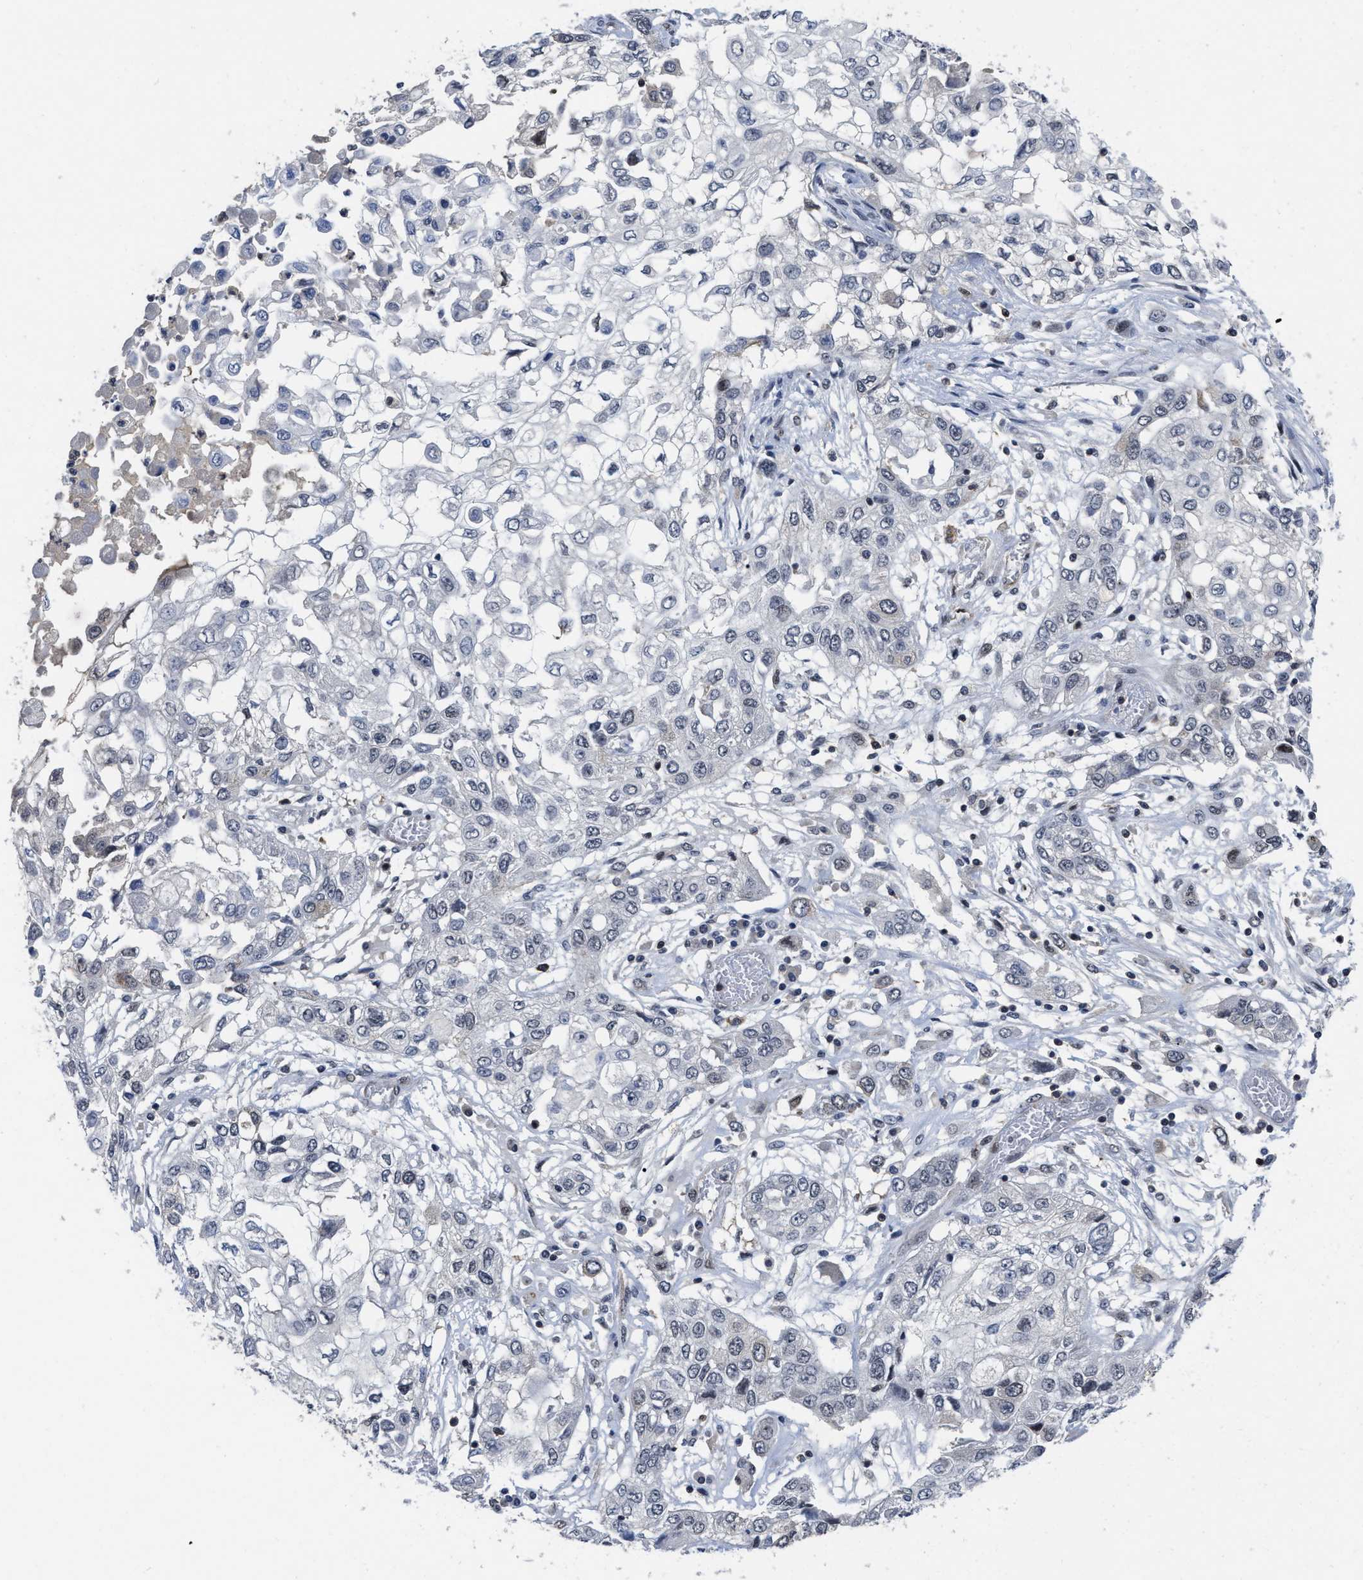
{"staining": {"intensity": "negative", "quantity": "none", "location": "none"}, "tissue": "lung cancer", "cell_type": "Tumor cells", "image_type": "cancer", "snomed": [{"axis": "morphology", "description": "Squamous cell carcinoma, NOS"}, {"axis": "topography", "description": "Lung"}], "caption": "Tumor cells show no significant positivity in lung cancer (squamous cell carcinoma).", "gene": "HIF1A", "patient": {"sex": "male", "age": 71}}